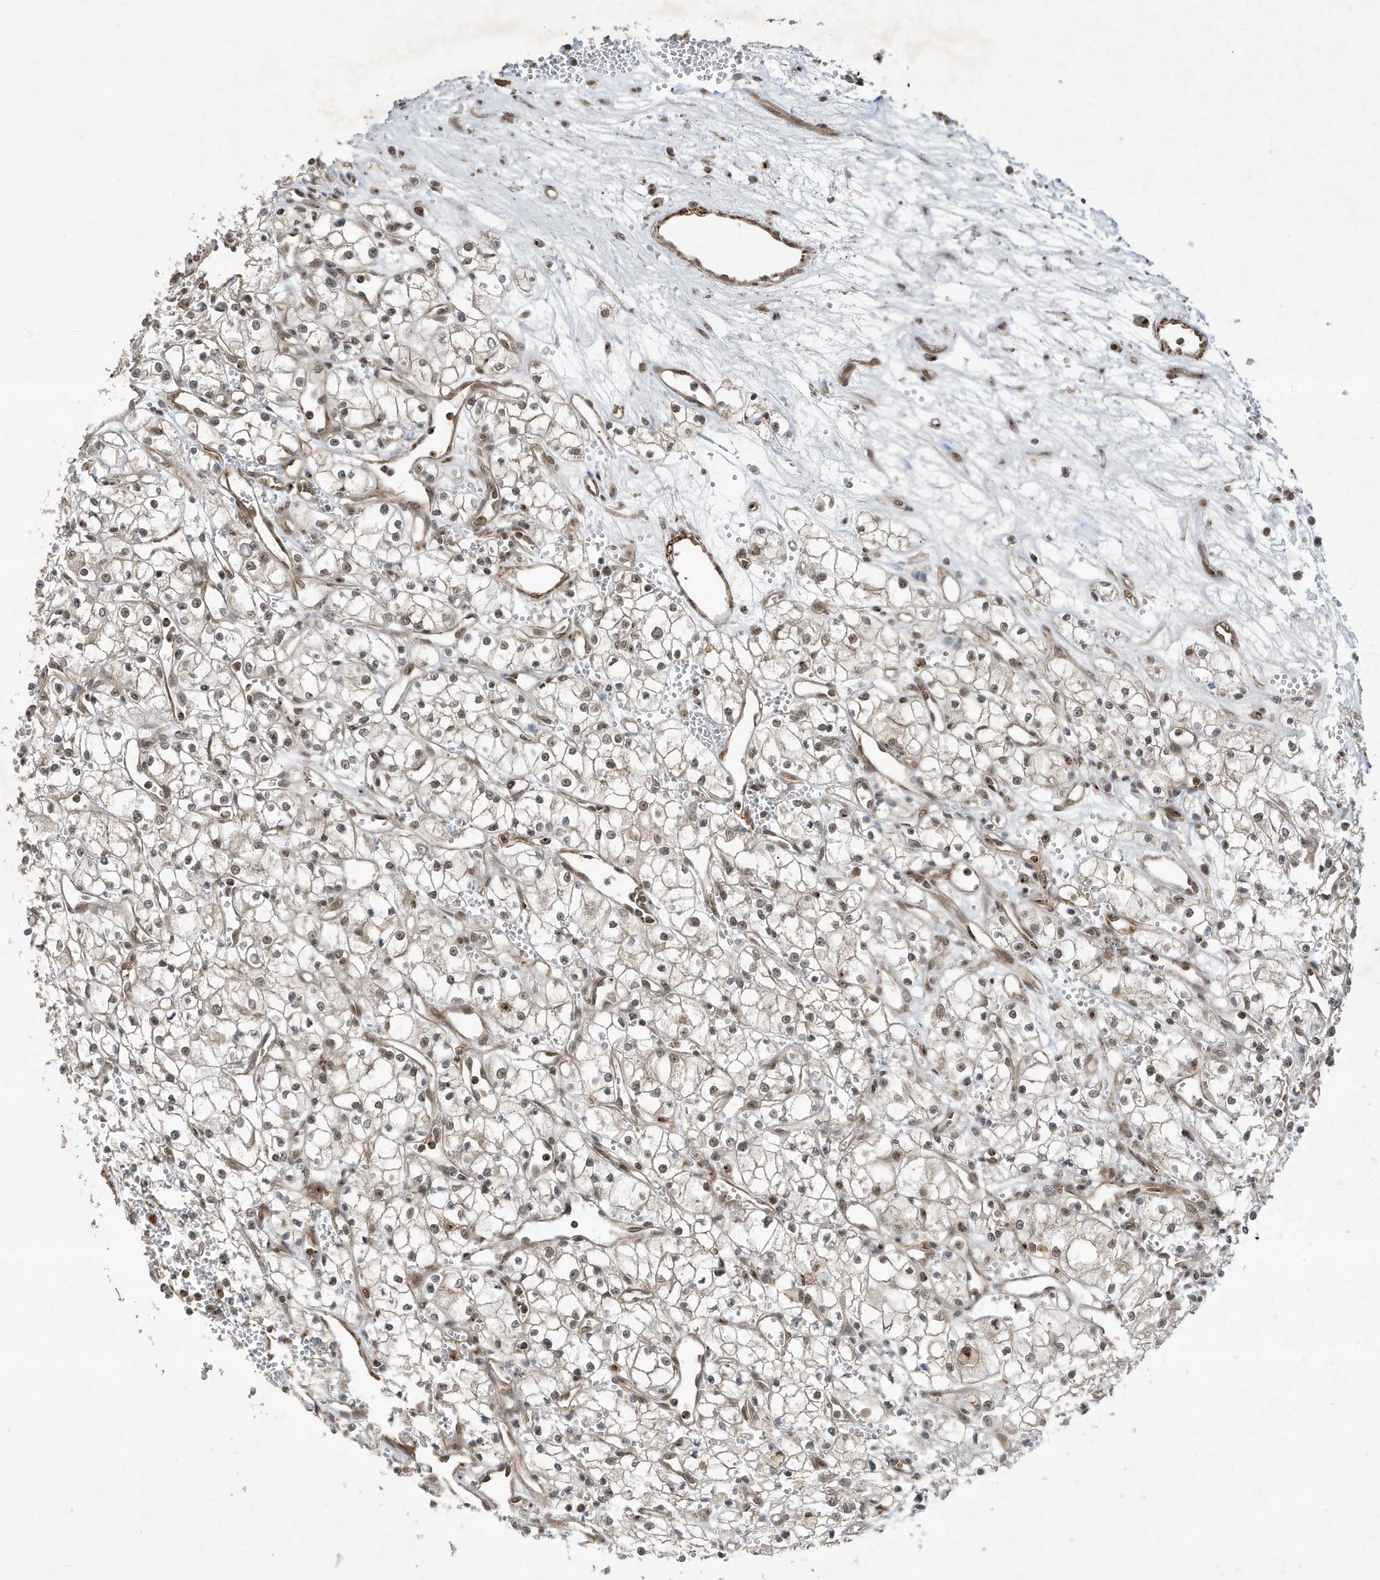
{"staining": {"intensity": "negative", "quantity": "none", "location": "none"}, "tissue": "renal cancer", "cell_type": "Tumor cells", "image_type": "cancer", "snomed": [{"axis": "morphology", "description": "Adenocarcinoma, NOS"}, {"axis": "topography", "description": "Kidney"}], "caption": "High magnification brightfield microscopy of adenocarcinoma (renal) stained with DAB (brown) and counterstained with hematoxylin (blue): tumor cells show no significant positivity.", "gene": "MAST3", "patient": {"sex": "male", "age": 59}}